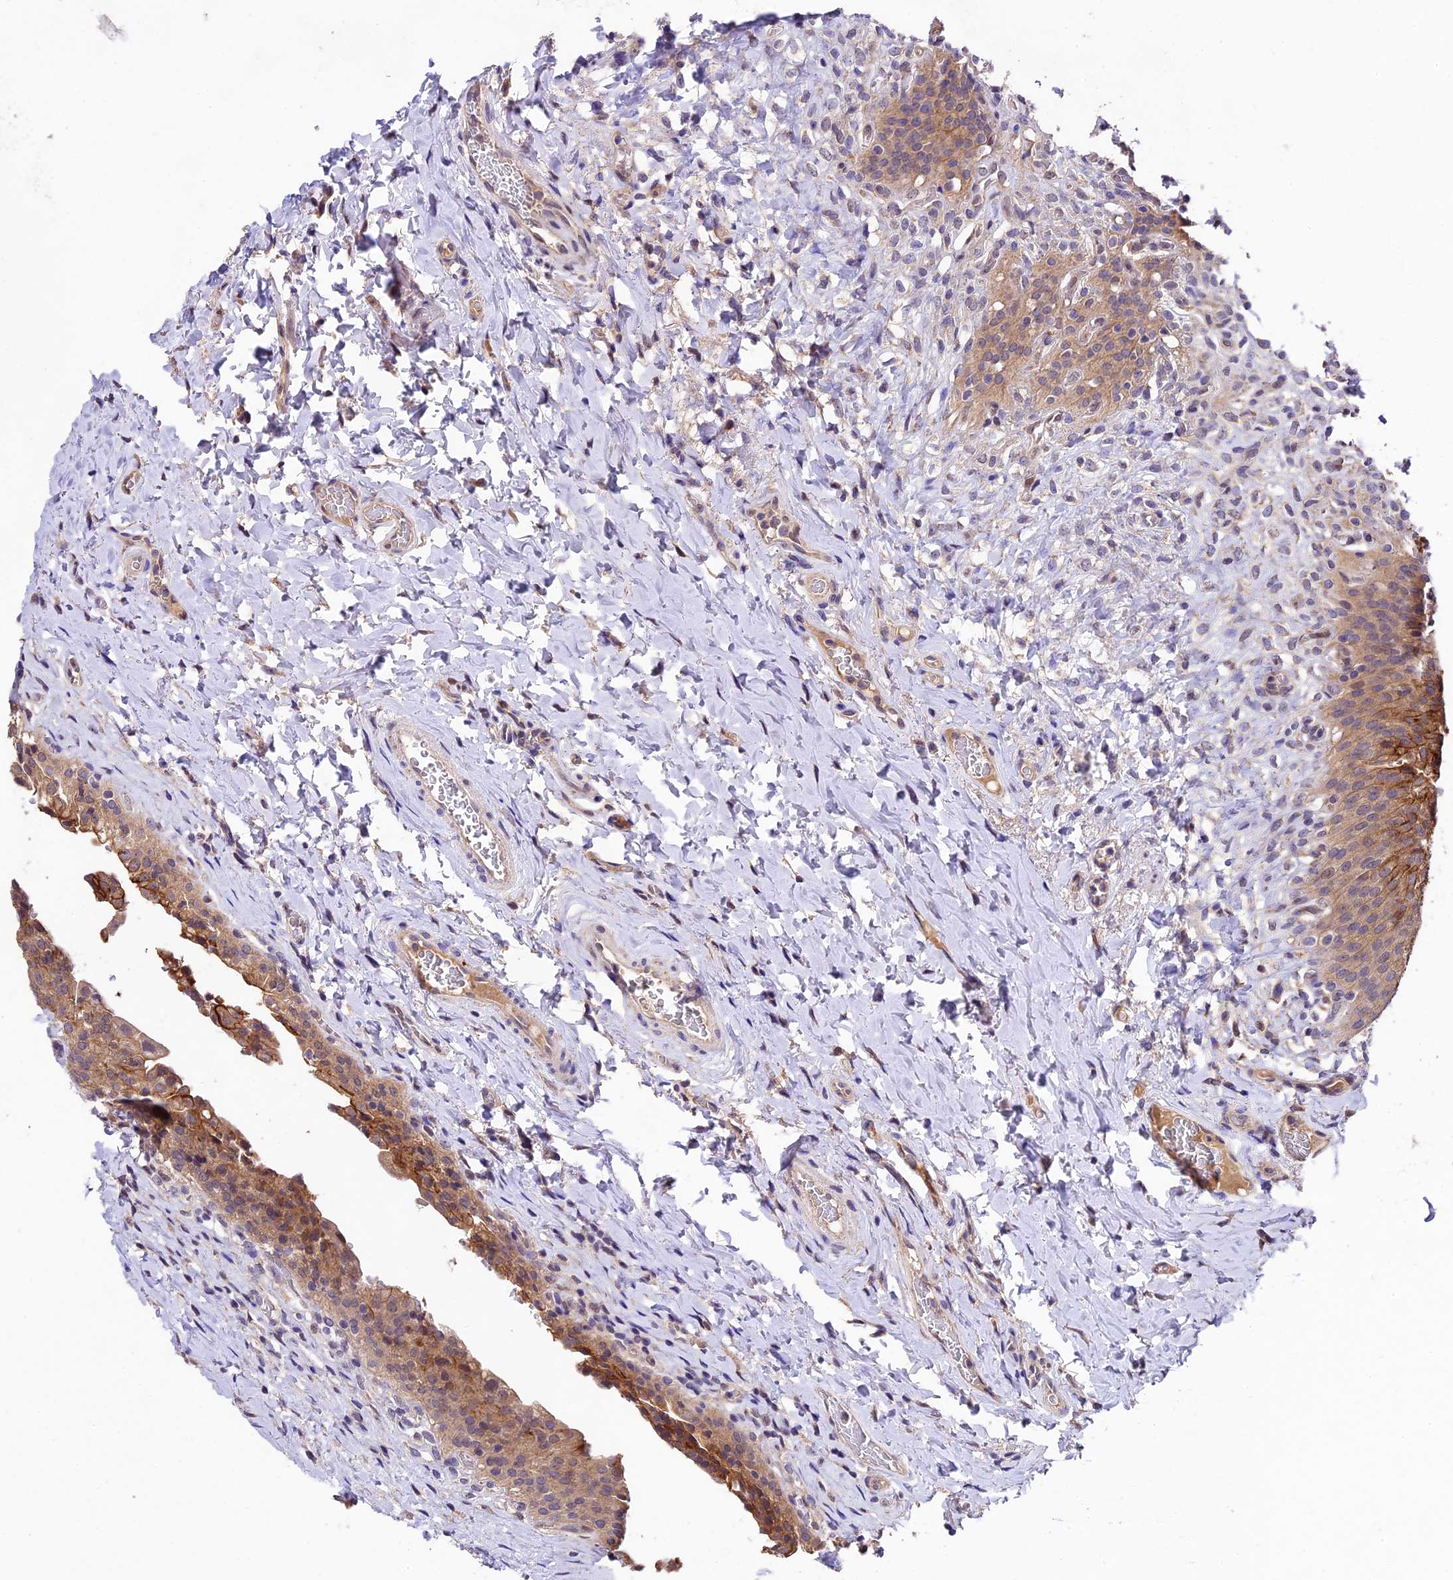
{"staining": {"intensity": "moderate", "quantity": ">75%", "location": "cytoplasmic/membranous"}, "tissue": "urinary bladder", "cell_type": "Urothelial cells", "image_type": "normal", "snomed": [{"axis": "morphology", "description": "Normal tissue, NOS"}, {"axis": "morphology", "description": "Inflammation, NOS"}, {"axis": "topography", "description": "Urinary bladder"}], "caption": "IHC staining of normal urinary bladder, which exhibits medium levels of moderate cytoplasmic/membranous staining in approximately >75% of urothelial cells indicating moderate cytoplasmic/membranous protein expression. The staining was performed using DAB (3,3'-diaminobenzidine) (brown) for protein detection and nuclei were counterstained in hematoxylin (blue).", "gene": "SBNO2", "patient": {"sex": "male", "age": 64}}